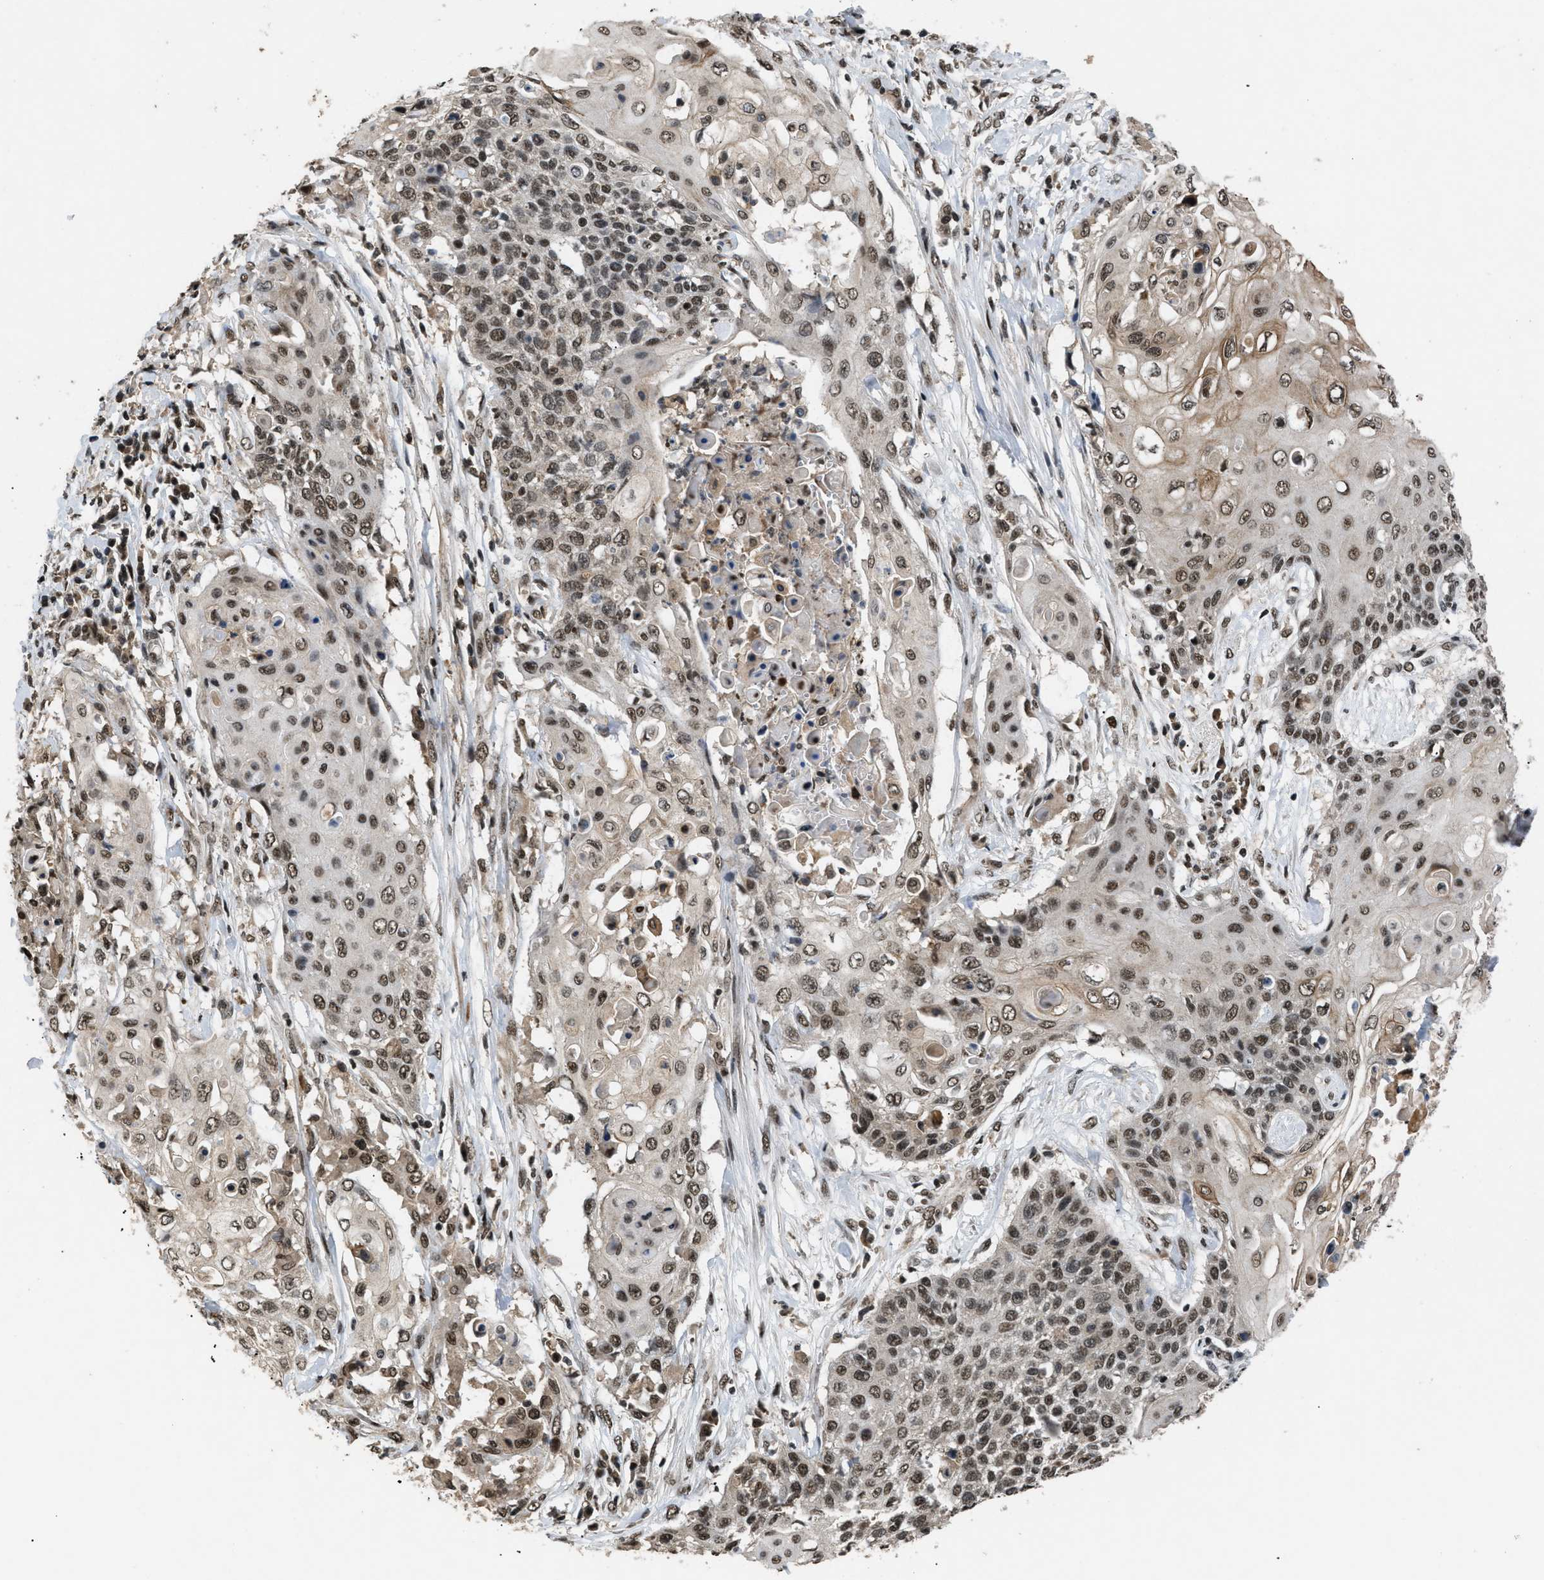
{"staining": {"intensity": "moderate", "quantity": ">75%", "location": "nuclear"}, "tissue": "cervical cancer", "cell_type": "Tumor cells", "image_type": "cancer", "snomed": [{"axis": "morphology", "description": "Squamous cell carcinoma, NOS"}, {"axis": "topography", "description": "Cervix"}], "caption": "The image exhibits immunohistochemical staining of squamous cell carcinoma (cervical). There is moderate nuclear positivity is identified in approximately >75% of tumor cells.", "gene": "RBM5", "patient": {"sex": "female", "age": 39}}